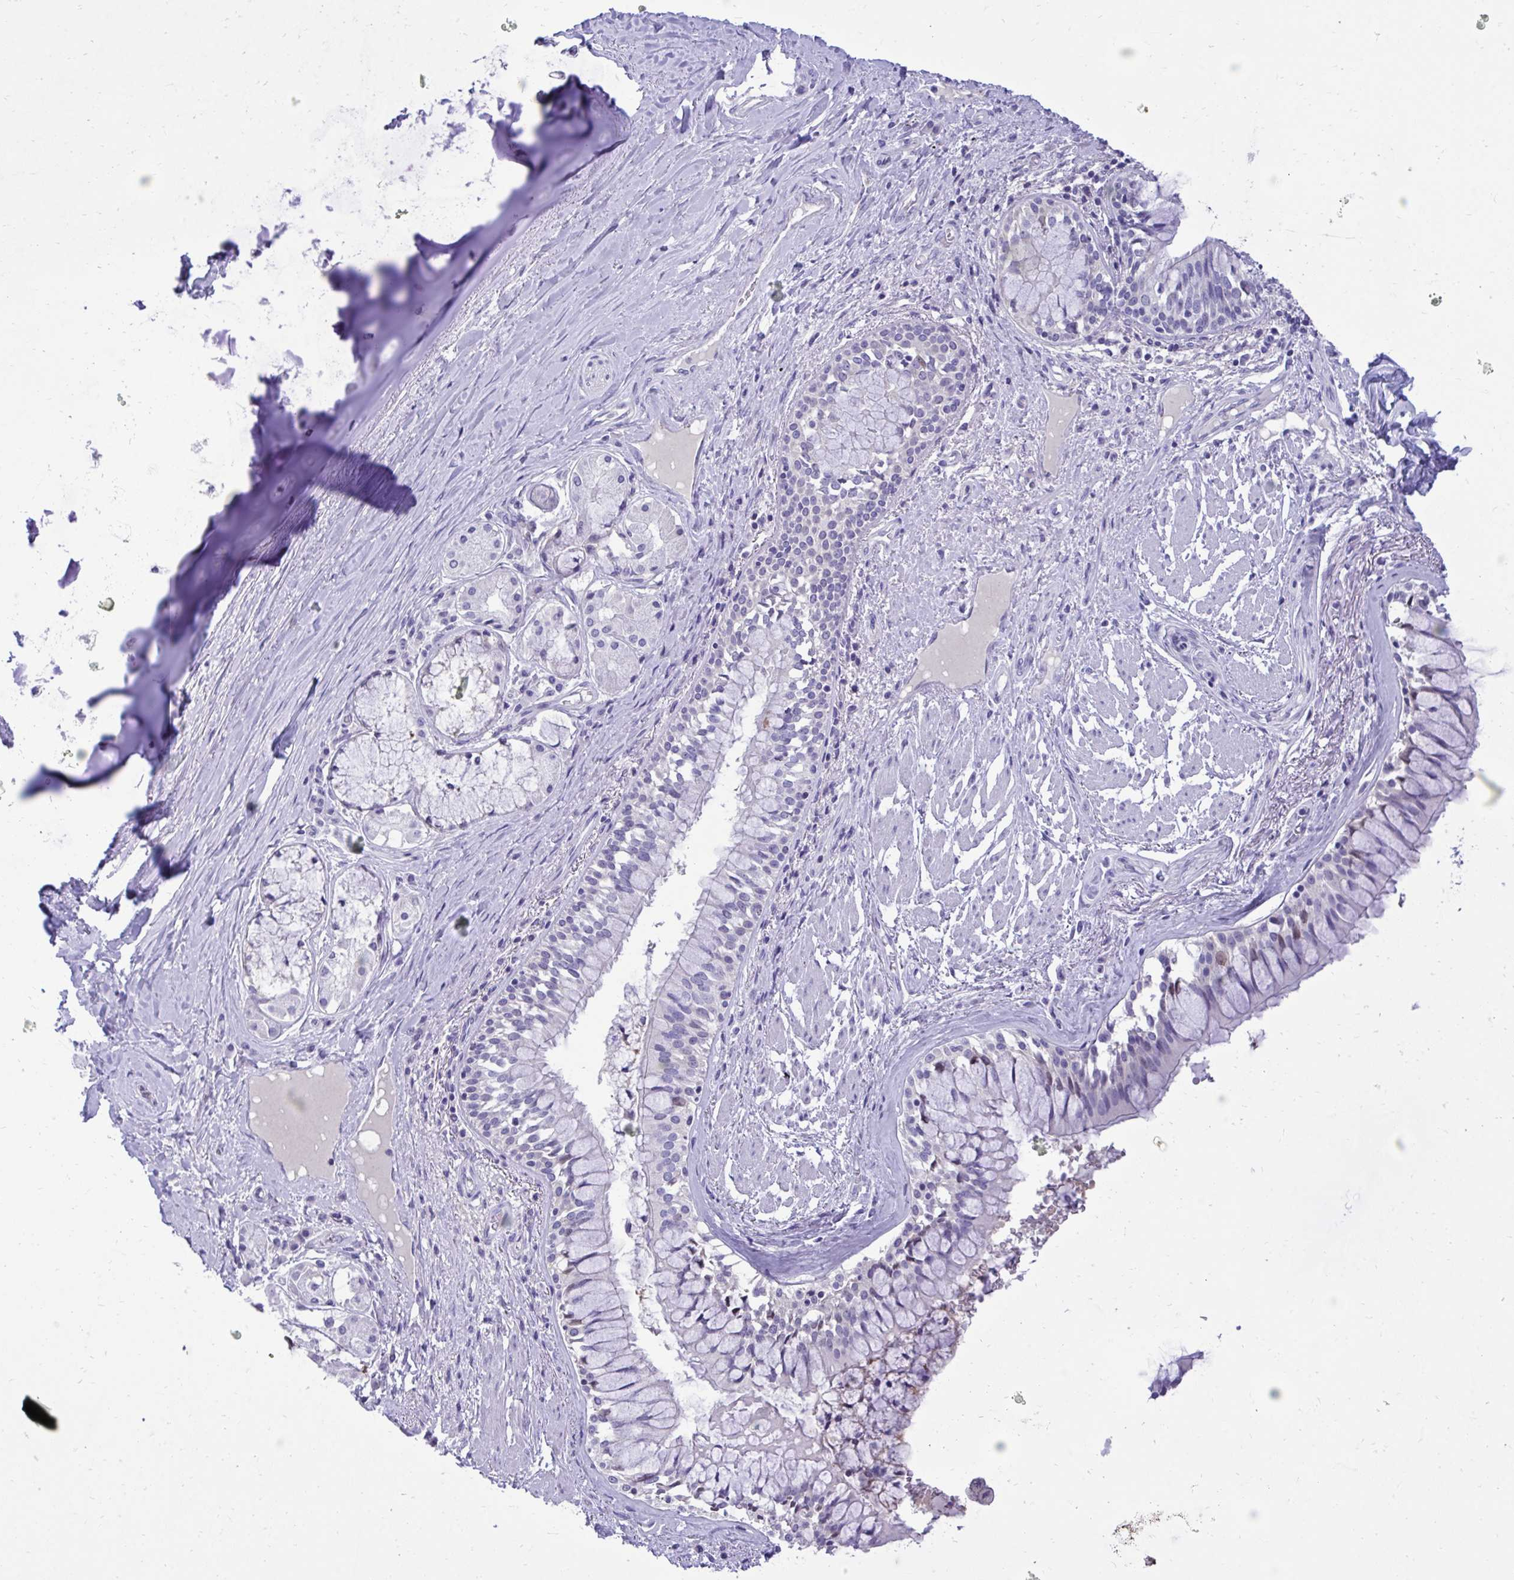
{"staining": {"intensity": "negative", "quantity": "none", "location": "none"}, "tissue": "soft tissue", "cell_type": "Chondrocytes", "image_type": "normal", "snomed": [{"axis": "morphology", "description": "Normal tissue, NOS"}, {"axis": "topography", "description": "Cartilage tissue"}, {"axis": "topography", "description": "Bronchus"}], "caption": "Chondrocytes are negative for protein expression in normal human soft tissue.", "gene": "TMCO5A", "patient": {"sex": "male", "age": 64}}